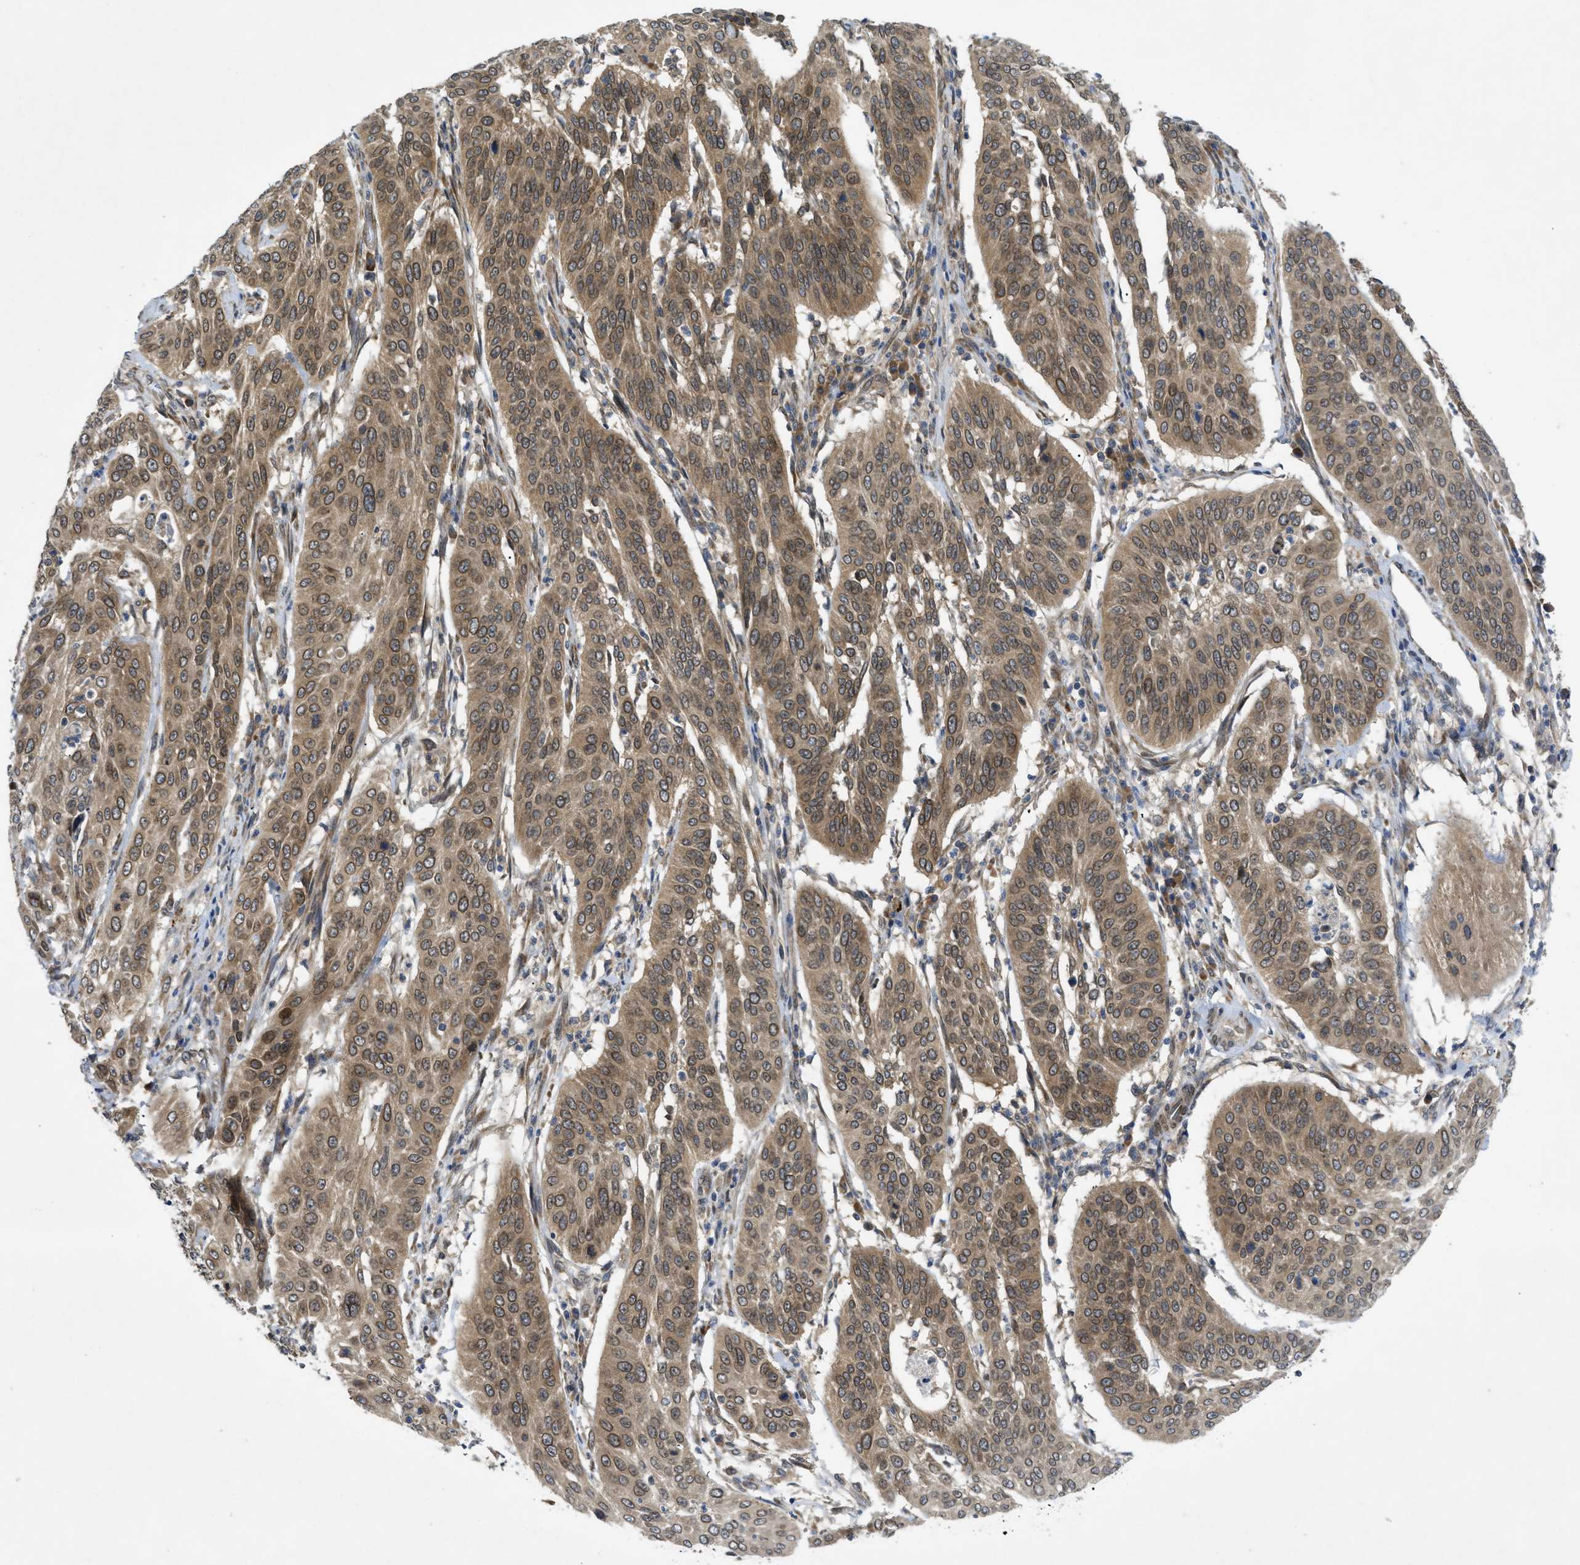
{"staining": {"intensity": "moderate", "quantity": ">75%", "location": "cytoplasmic/membranous,nuclear"}, "tissue": "cervical cancer", "cell_type": "Tumor cells", "image_type": "cancer", "snomed": [{"axis": "morphology", "description": "Normal tissue, NOS"}, {"axis": "morphology", "description": "Squamous cell carcinoma, NOS"}, {"axis": "topography", "description": "Cervix"}], "caption": "Immunohistochemistry (IHC) image of neoplastic tissue: human squamous cell carcinoma (cervical) stained using immunohistochemistry (IHC) shows medium levels of moderate protein expression localized specifically in the cytoplasmic/membranous and nuclear of tumor cells, appearing as a cytoplasmic/membranous and nuclear brown color.", "gene": "EIF2AK3", "patient": {"sex": "female", "age": 39}}